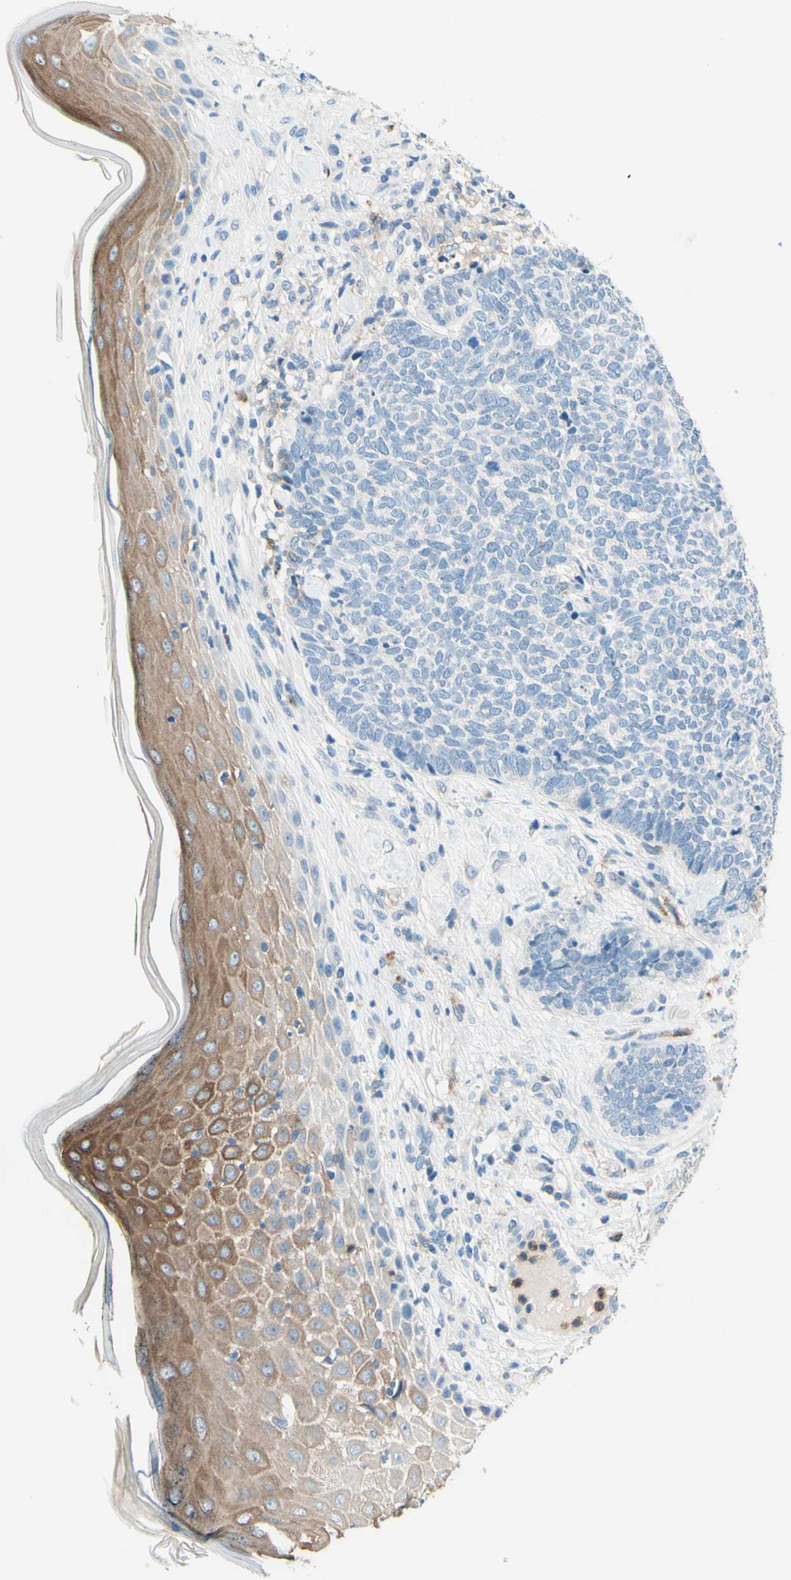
{"staining": {"intensity": "negative", "quantity": "none", "location": "none"}, "tissue": "skin cancer", "cell_type": "Tumor cells", "image_type": "cancer", "snomed": [{"axis": "morphology", "description": "Basal cell carcinoma"}, {"axis": "topography", "description": "Skin"}], "caption": "This is an immunohistochemistry (IHC) histopathology image of skin cancer (basal cell carcinoma). There is no staining in tumor cells.", "gene": "SIGLEC9", "patient": {"sex": "female", "age": 84}}